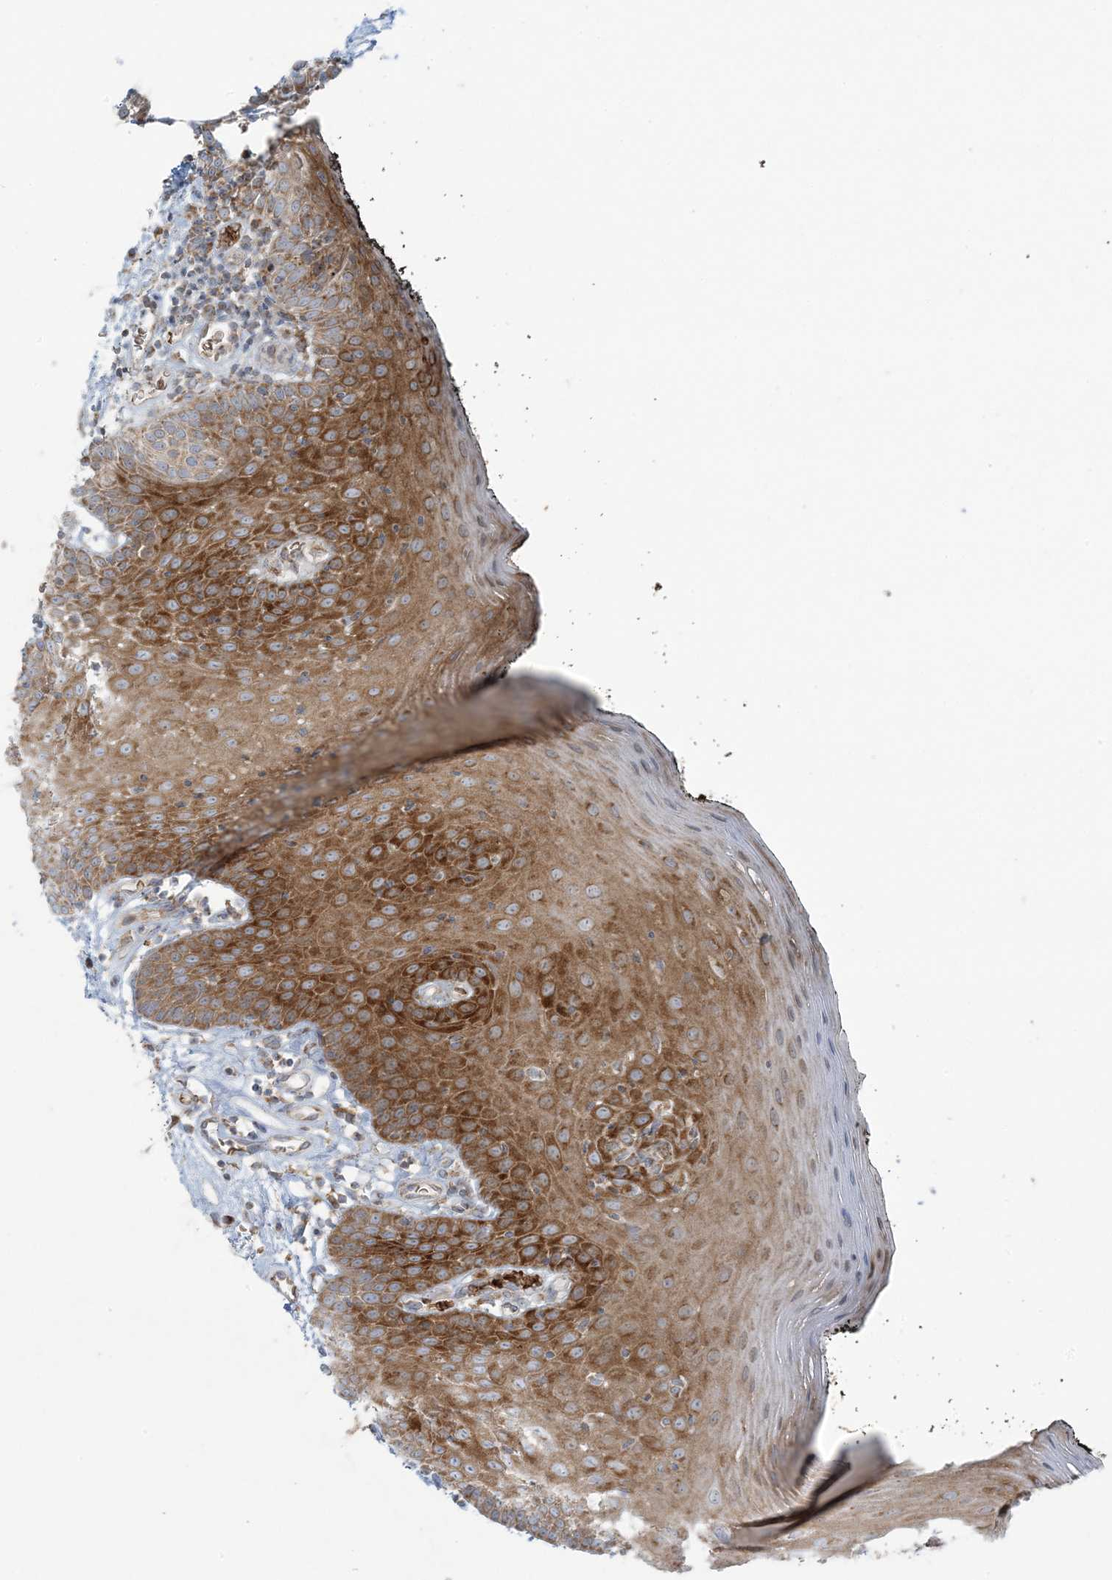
{"staining": {"intensity": "strong", "quantity": ">75%", "location": "cytoplasmic/membranous"}, "tissue": "oral mucosa", "cell_type": "Squamous epithelial cells", "image_type": "normal", "snomed": [{"axis": "morphology", "description": "Normal tissue, NOS"}, {"axis": "topography", "description": "Oral tissue"}], "caption": "Immunohistochemical staining of normal human oral mucosa exhibits strong cytoplasmic/membranous protein expression in approximately >75% of squamous epithelial cells. The staining was performed using DAB, with brown indicating positive protein expression. Nuclei are stained blue with hematoxylin.", "gene": "PIK3R4", "patient": {"sex": "male", "age": 74}}